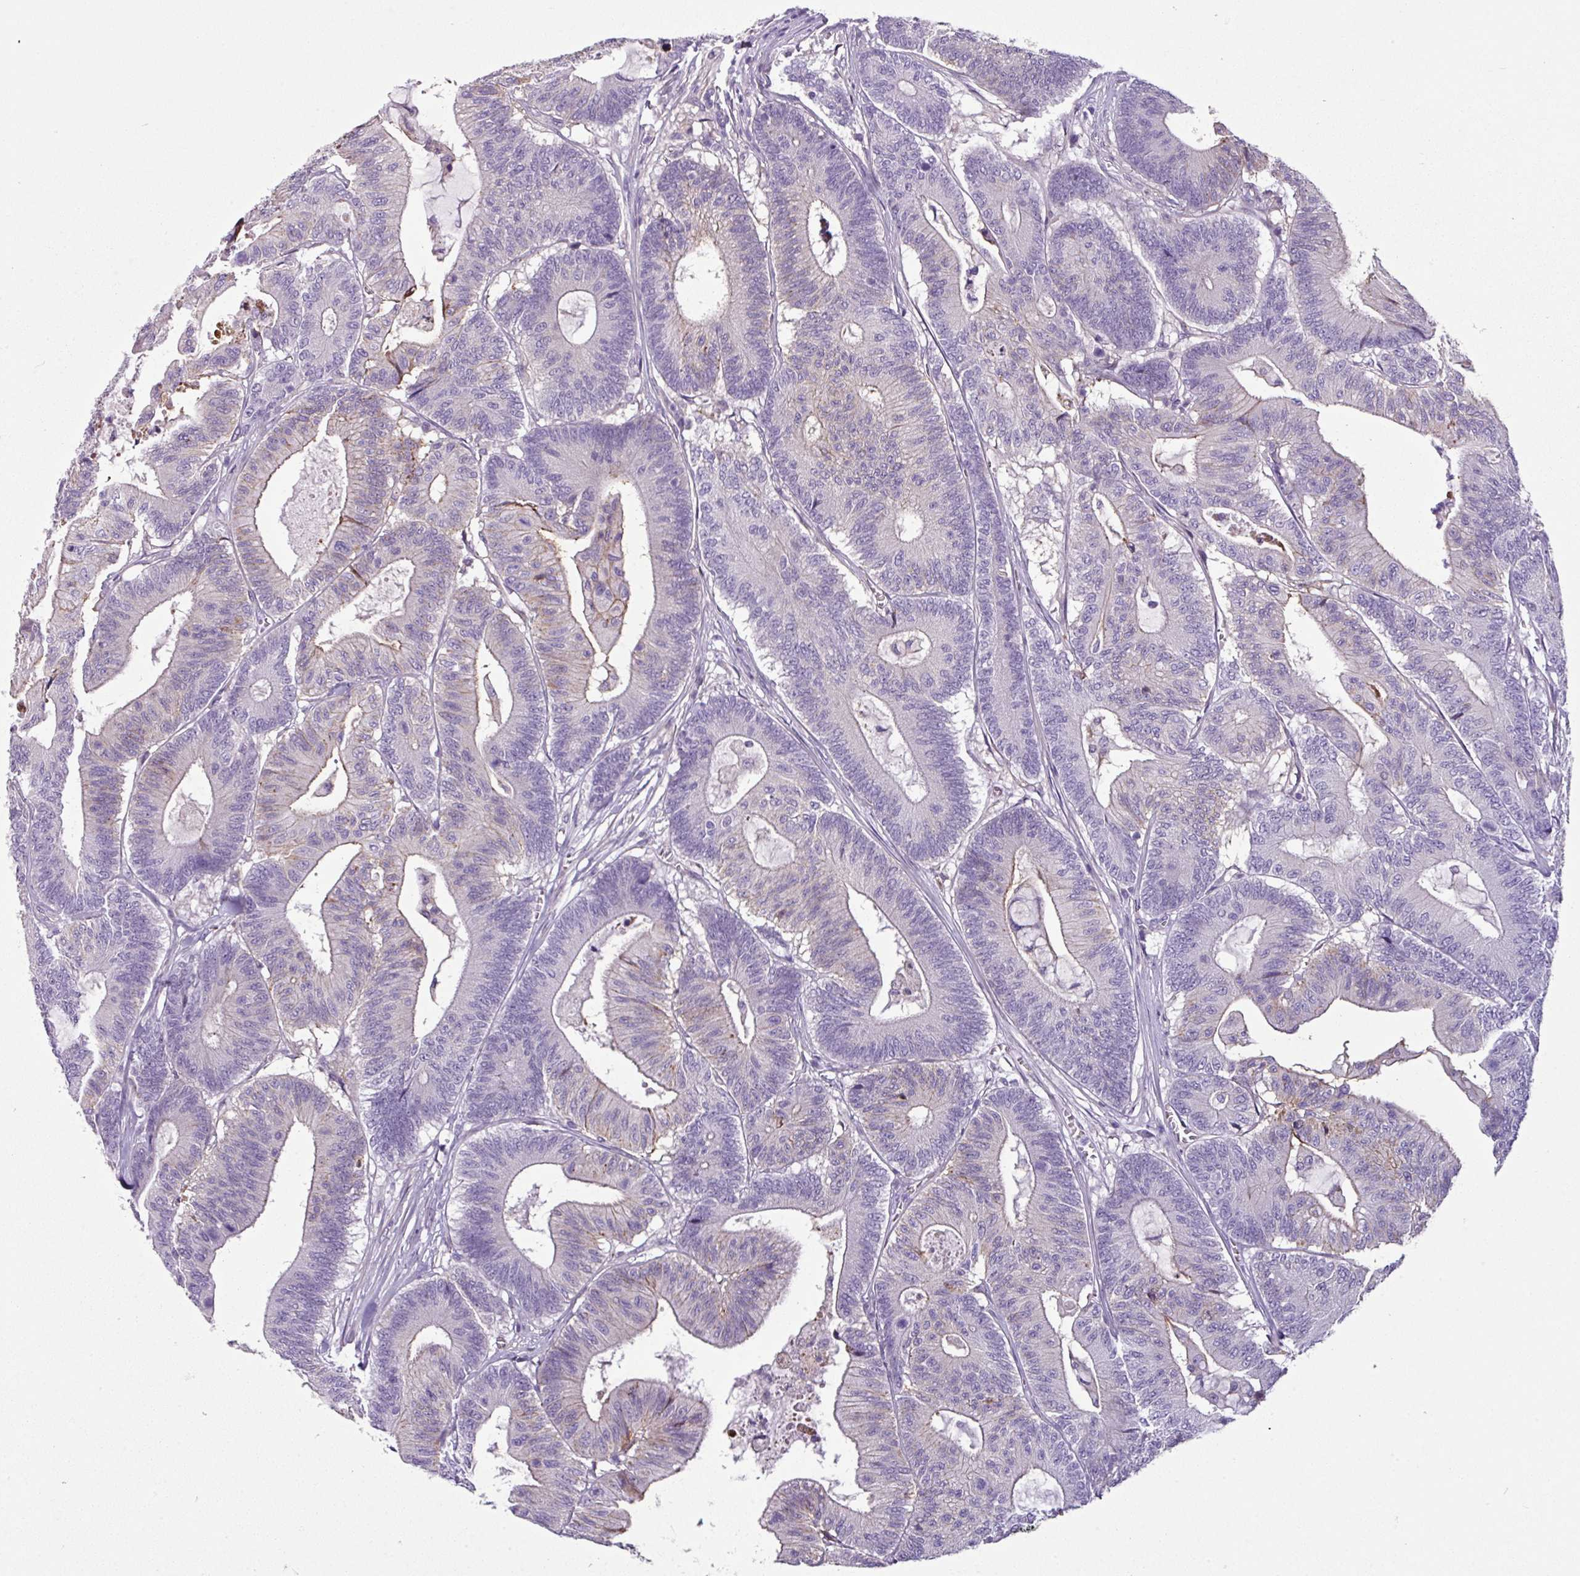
{"staining": {"intensity": "weak", "quantity": "<25%", "location": "cytoplasmic/membranous"}, "tissue": "colorectal cancer", "cell_type": "Tumor cells", "image_type": "cancer", "snomed": [{"axis": "morphology", "description": "Adenocarcinoma, NOS"}, {"axis": "topography", "description": "Colon"}], "caption": "Immunohistochemistry (IHC) of human colorectal cancer exhibits no positivity in tumor cells.", "gene": "TMEM178B", "patient": {"sex": "female", "age": 84}}